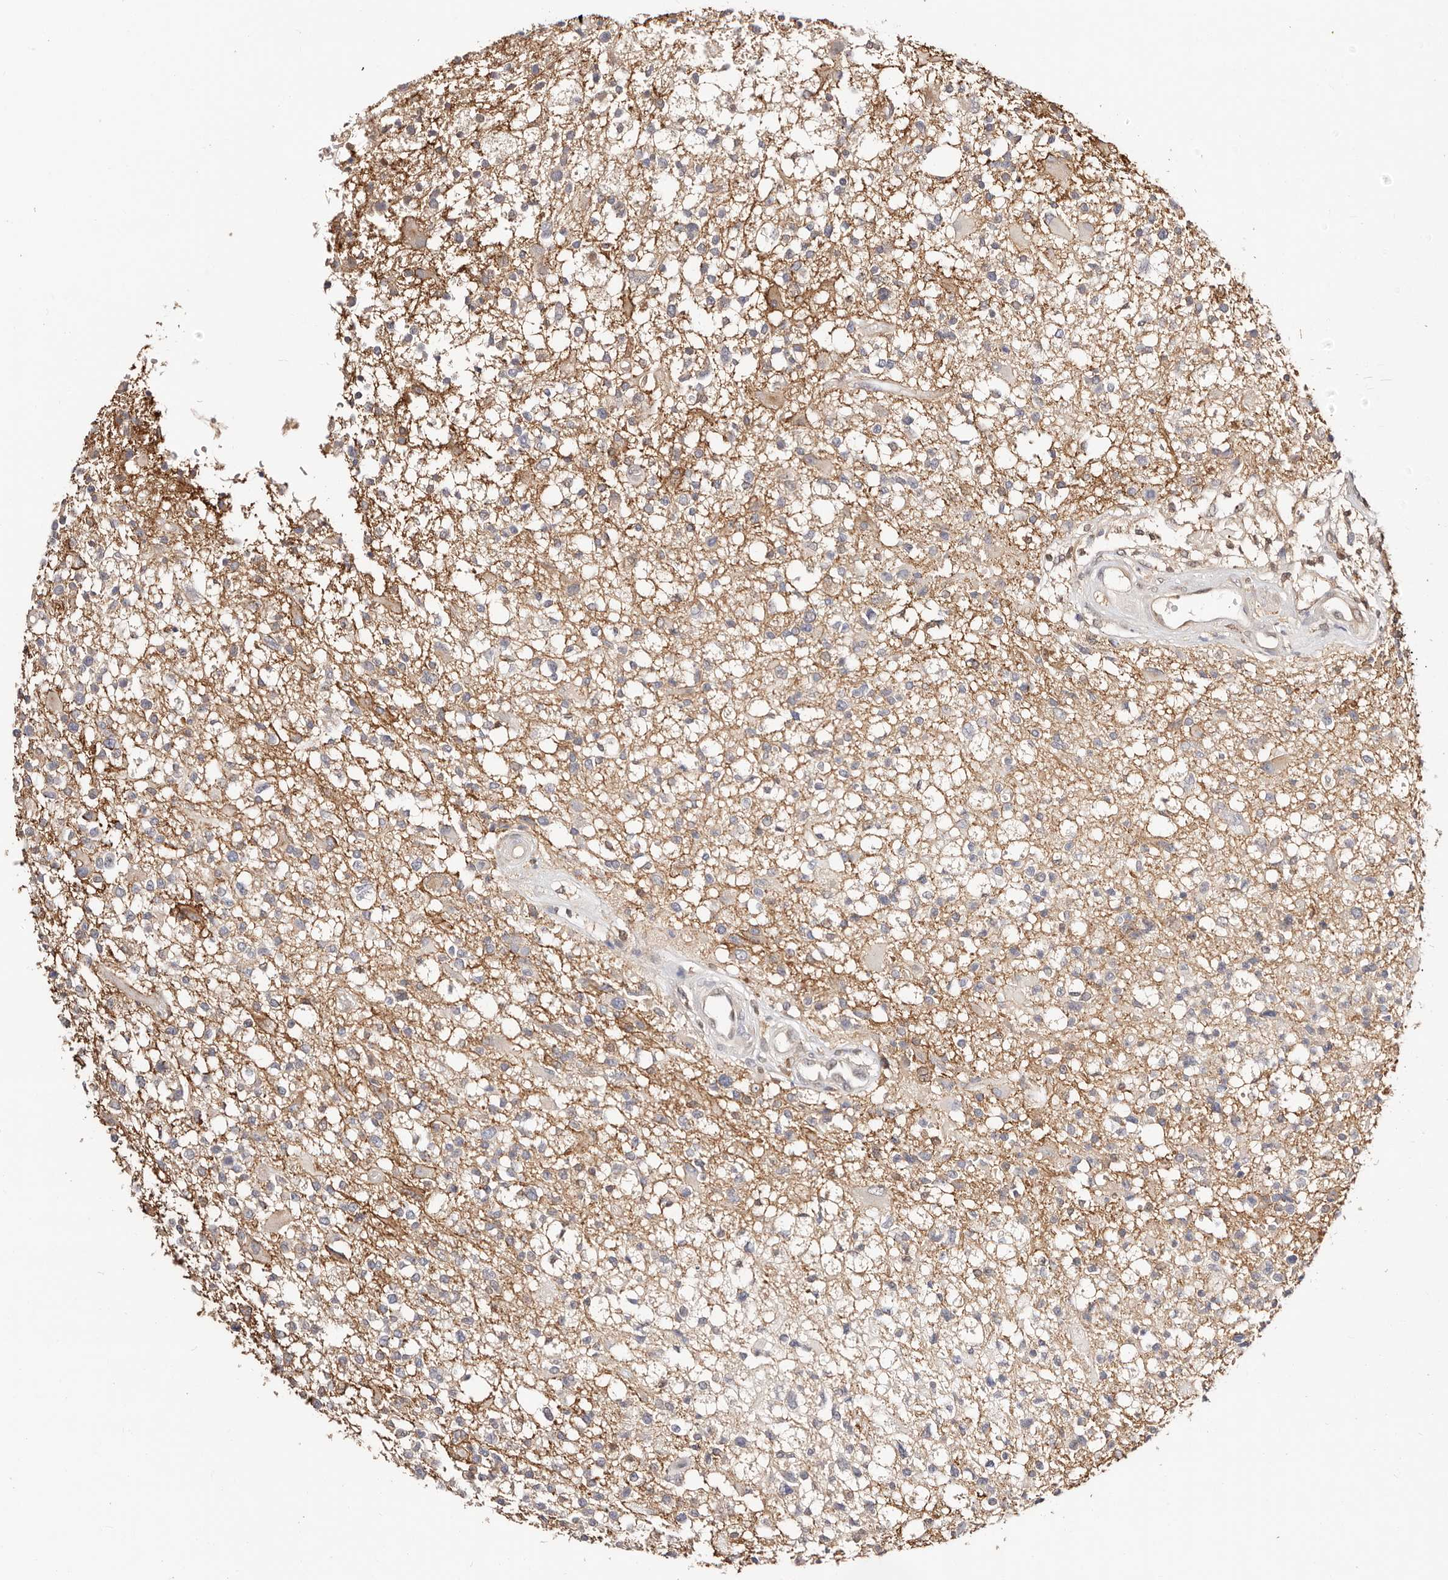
{"staining": {"intensity": "negative", "quantity": "none", "location": "none"}, "tissue": "glioma", "cell_type": "Tumor cells", "image_type": "cancer", "snomed": [{"axis": "morphology", "description": "Glioma, malignant, High grade"}, {"axis": "morphology", "description": "Glioblastoma, NOS"}, {"axis": "topography", "description": "Brain"}], "caption": "An IHC histopathology image of glioma is shown. There is no staining in tumor cells of glioma.", "gene": "STAT5A", "patient": {"sex": "male", "age": 60}}